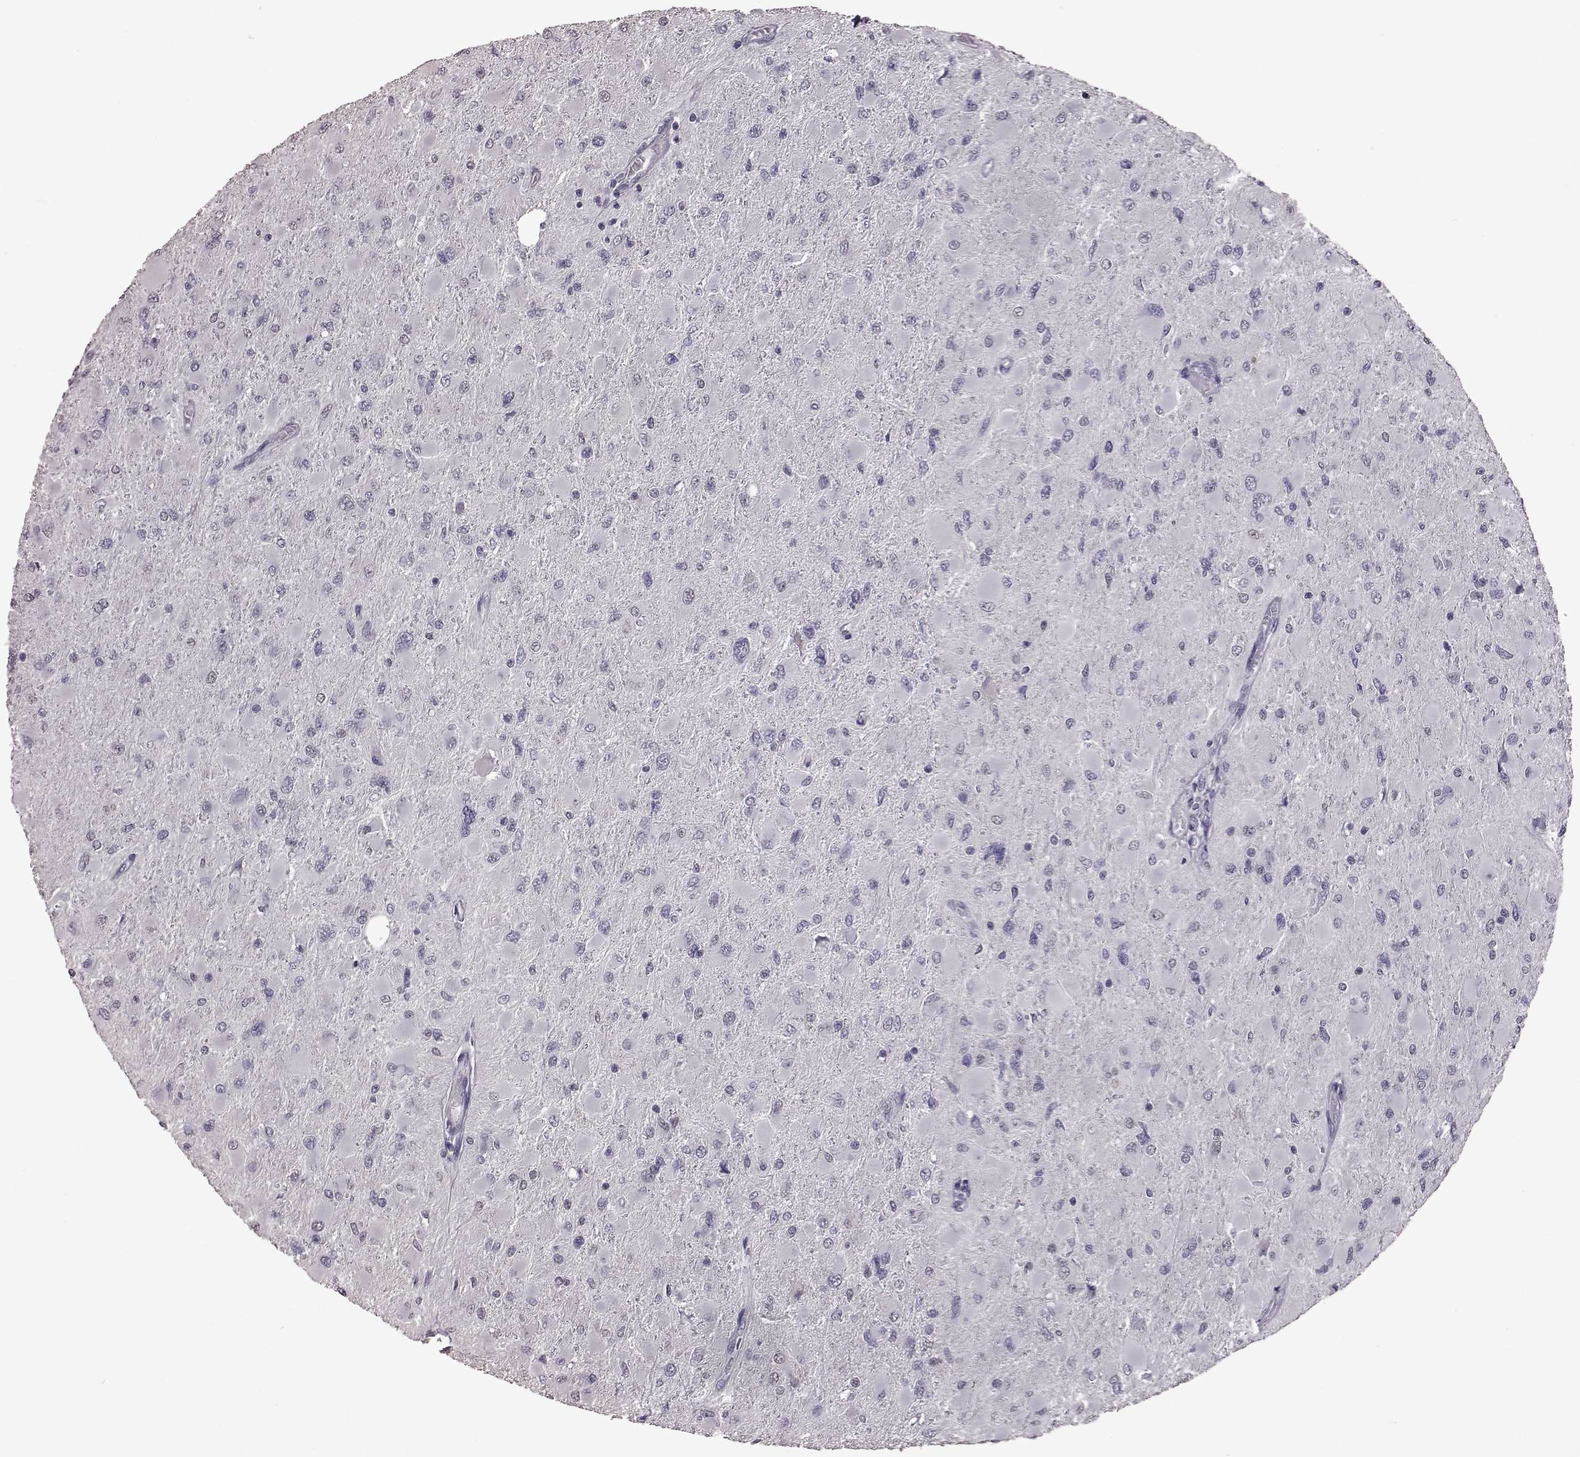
{"staining": {"intensity": "negative", "quantity": "none", "location": "none"}, "tissue": "glioma", "cell_type": "Tumor cells", "image_type": "cancer", "snomed": [{"axis": "morphology", "description": "Glioma, malignant, High grade"}, {"axis": "topography", "description": "Cerebral cortex"}], "caption": "Histopathology image shows no protein expression in tumor cells of high-grade glioma (malignant) tissue. The staining is performed using DAB brown chromogen with nuclei counter-stained in using hematoxylin.", "gene": "TSKS", "patient": {"sex": "female", "age": 36}}